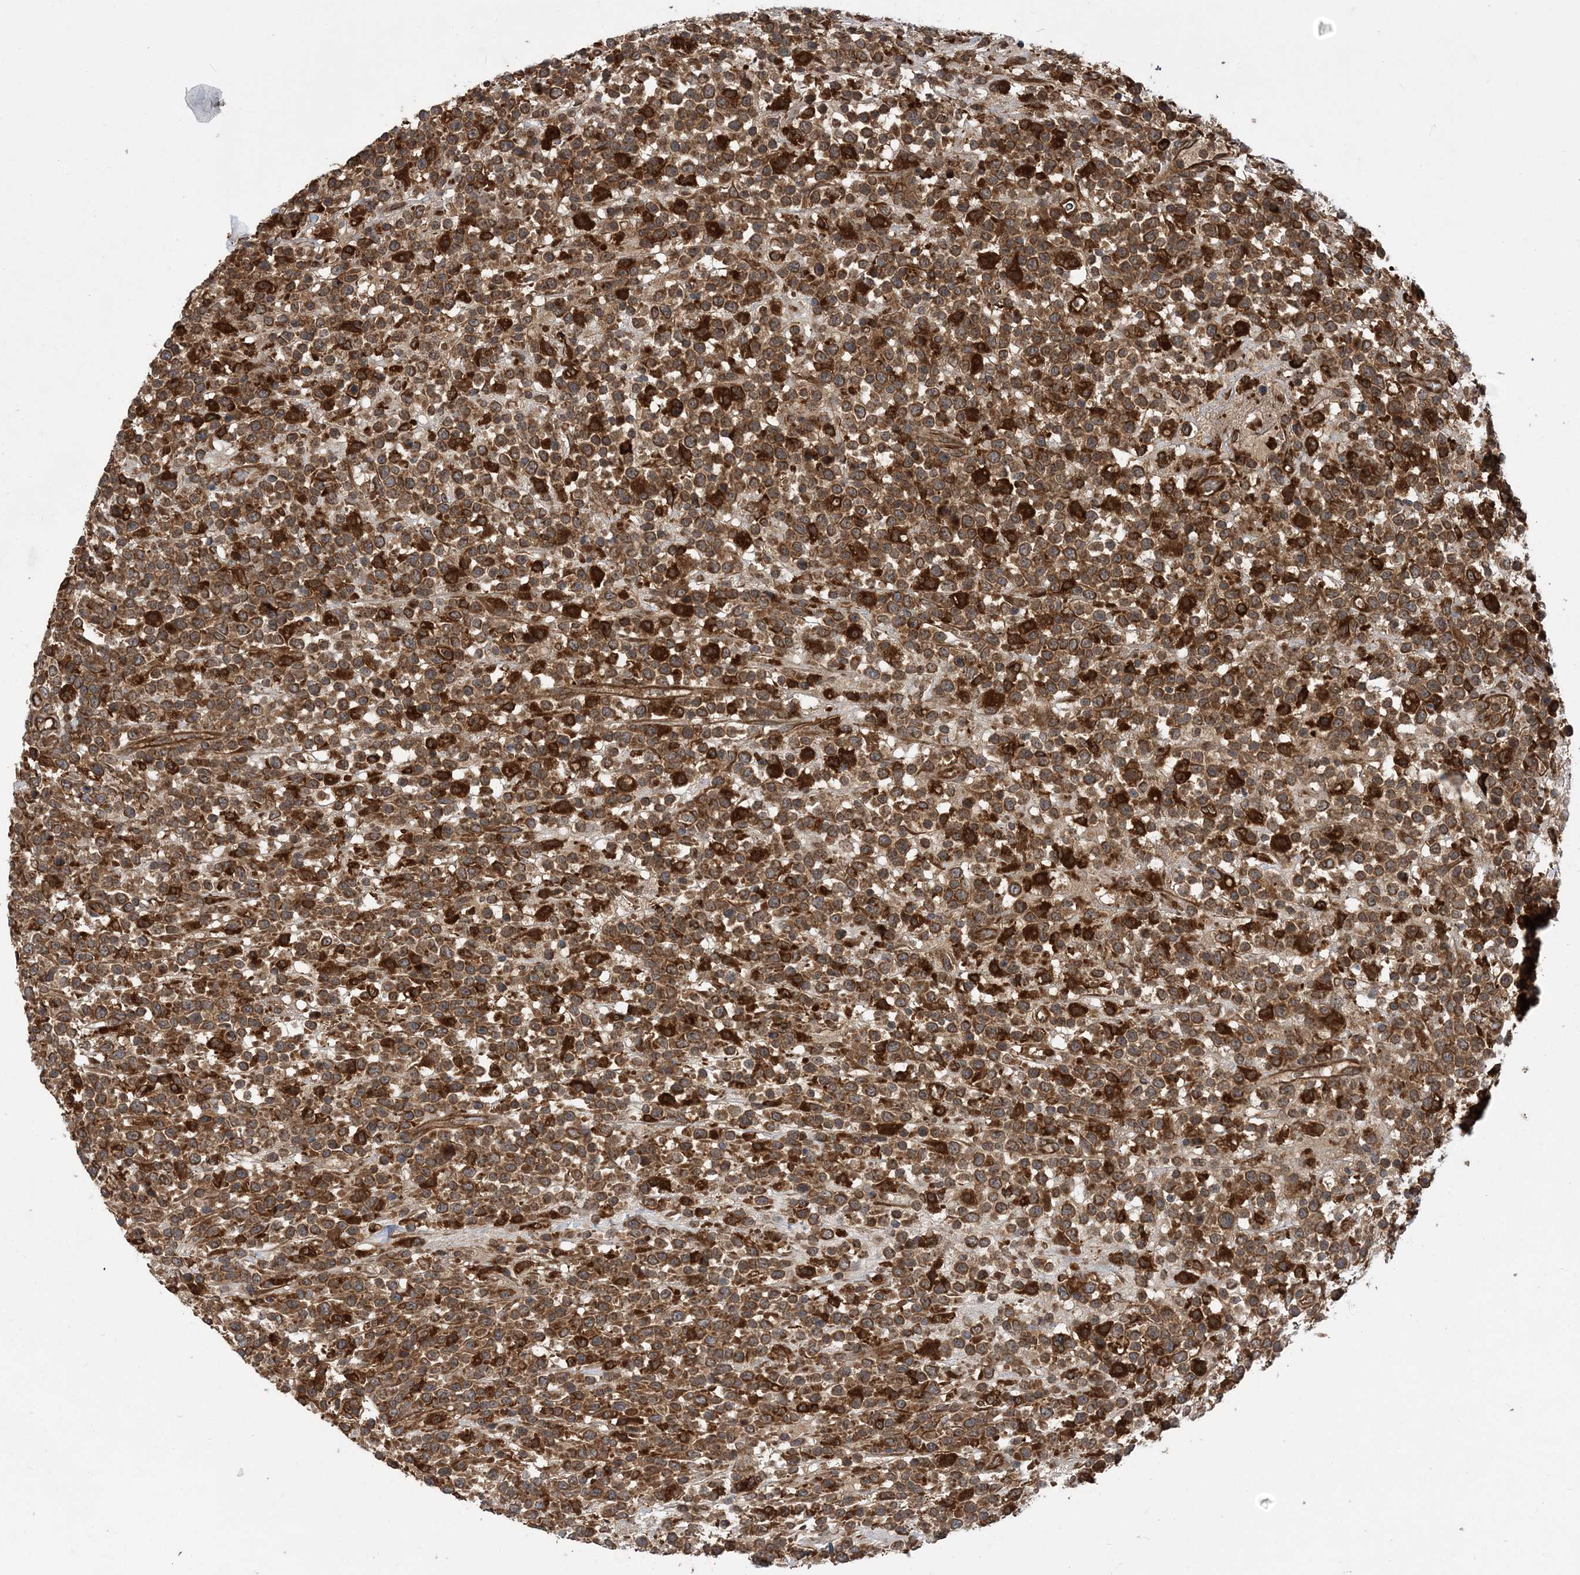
{"staining": {"intensity": "strong", "quantity": ">75%", "location": "cytoplasmic/membranous"}, "tissue": "lymphoma", "cell_type": "Tumor cells", "image_type": "cancer", "snomed": [{"axis": "morphology", "description": "Malignant lymphoma, non-Hodgkin's type, High grade"}, {"axis": "topography", "description": "Colon"}], "caption": "This image demonstrates IHC staining of lymphoma, with high strong cytoplasmic/membranous expression in approximately >75% of tumor cells.", "gene": "ATG3", "patient": {"sex": "female", "age": 53}}